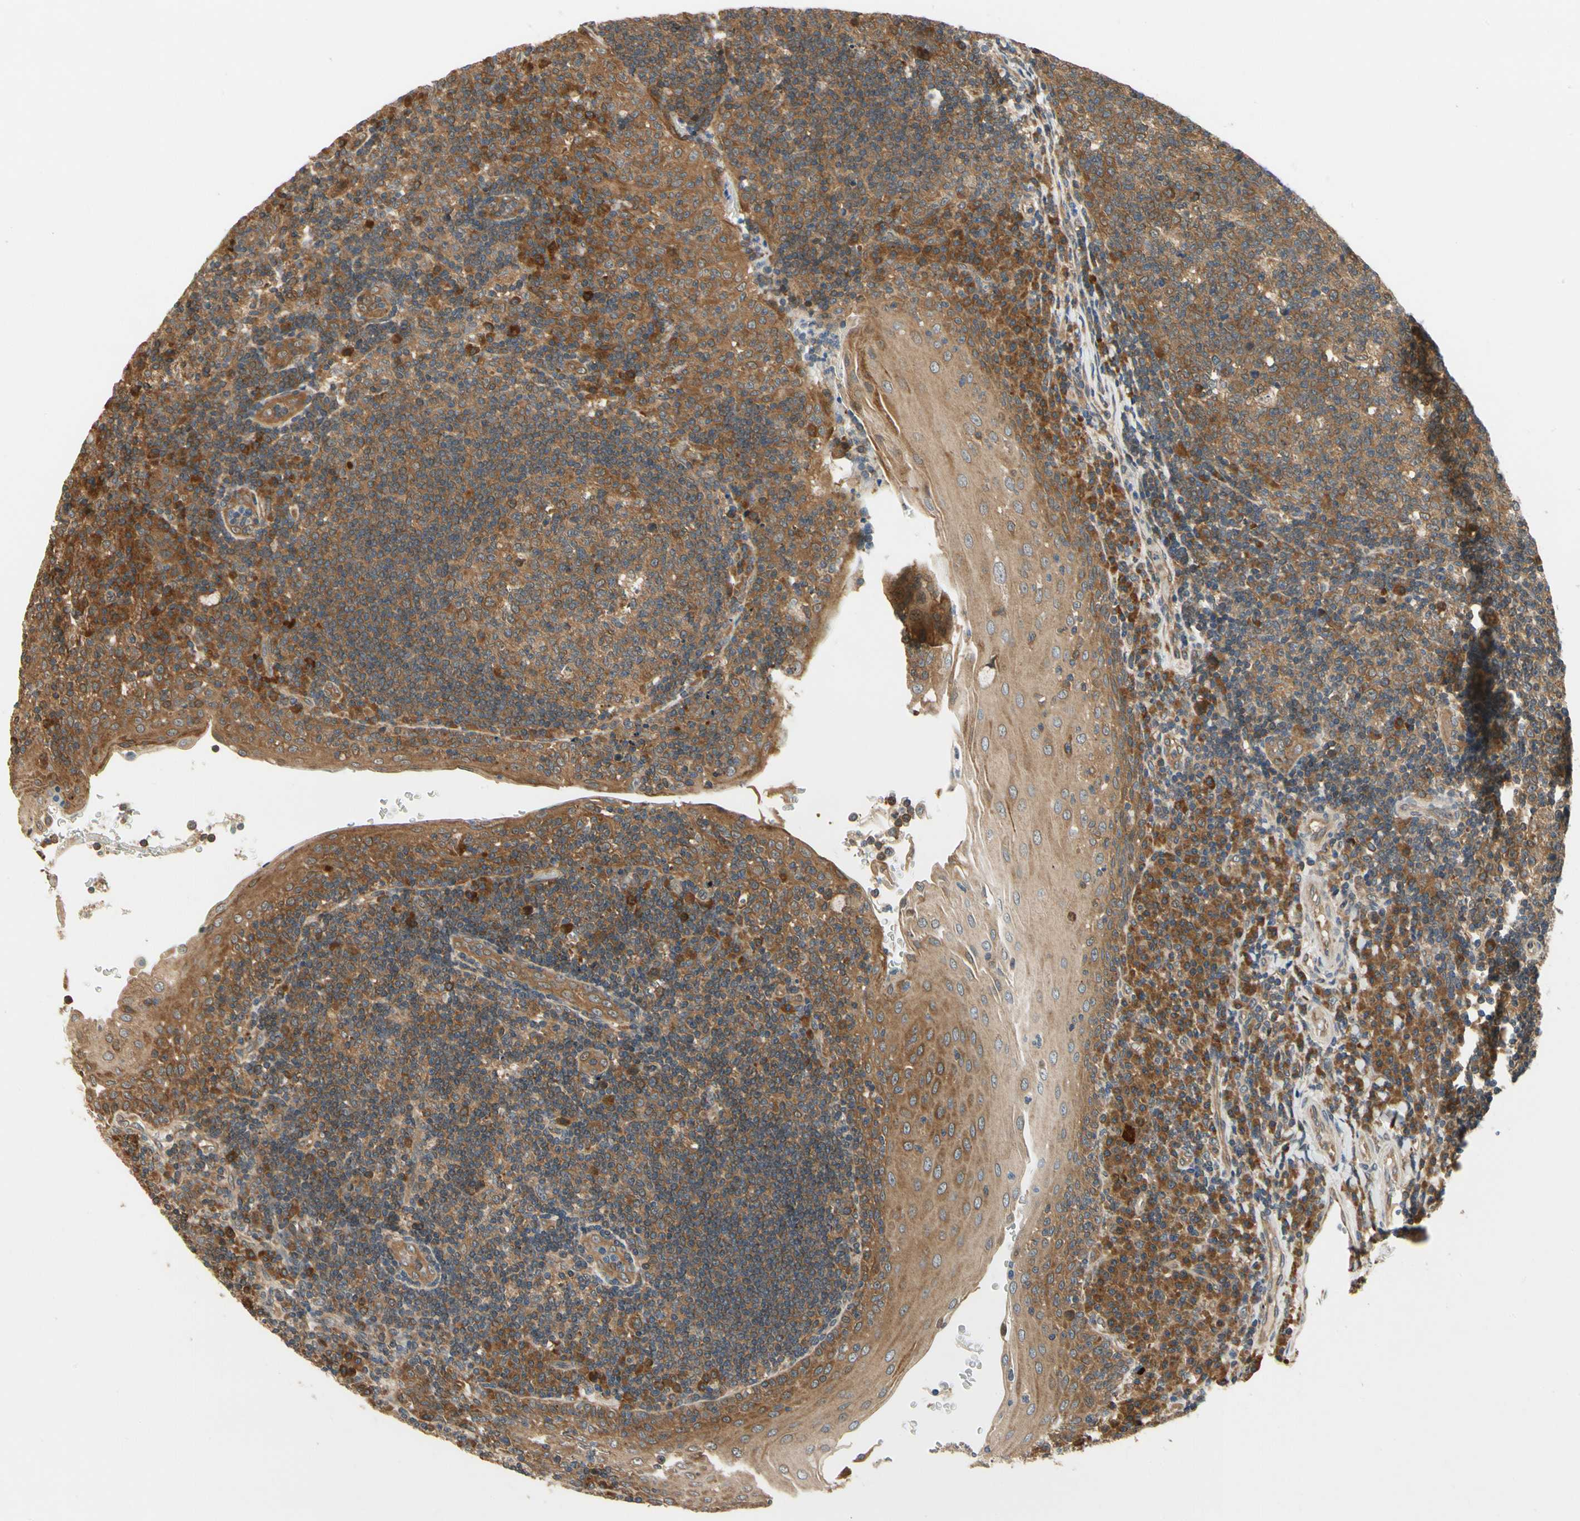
{"staining": {"intensity": "strong", "quantity": ">75%", "location": "cytoplasmic/membranous"}, "tissue": "tonsil", "cell_type": "Germinal center cells", "image_type": "normal", "snomed": [{"axis": "morphology", "description": "Normal tissue, NOS"}, {"axis": "topography", "description": "Tonsil"}], "caption": "The immunohistochemical stain highlights strong cytoplasmic/membranous positivity in germinal center cells of benign tonsil. (DAB IHC, brown staining for protein, blue staining for nuclei).", "gene": "TDRP", "patient": {"sex": "female", "age": 40}}